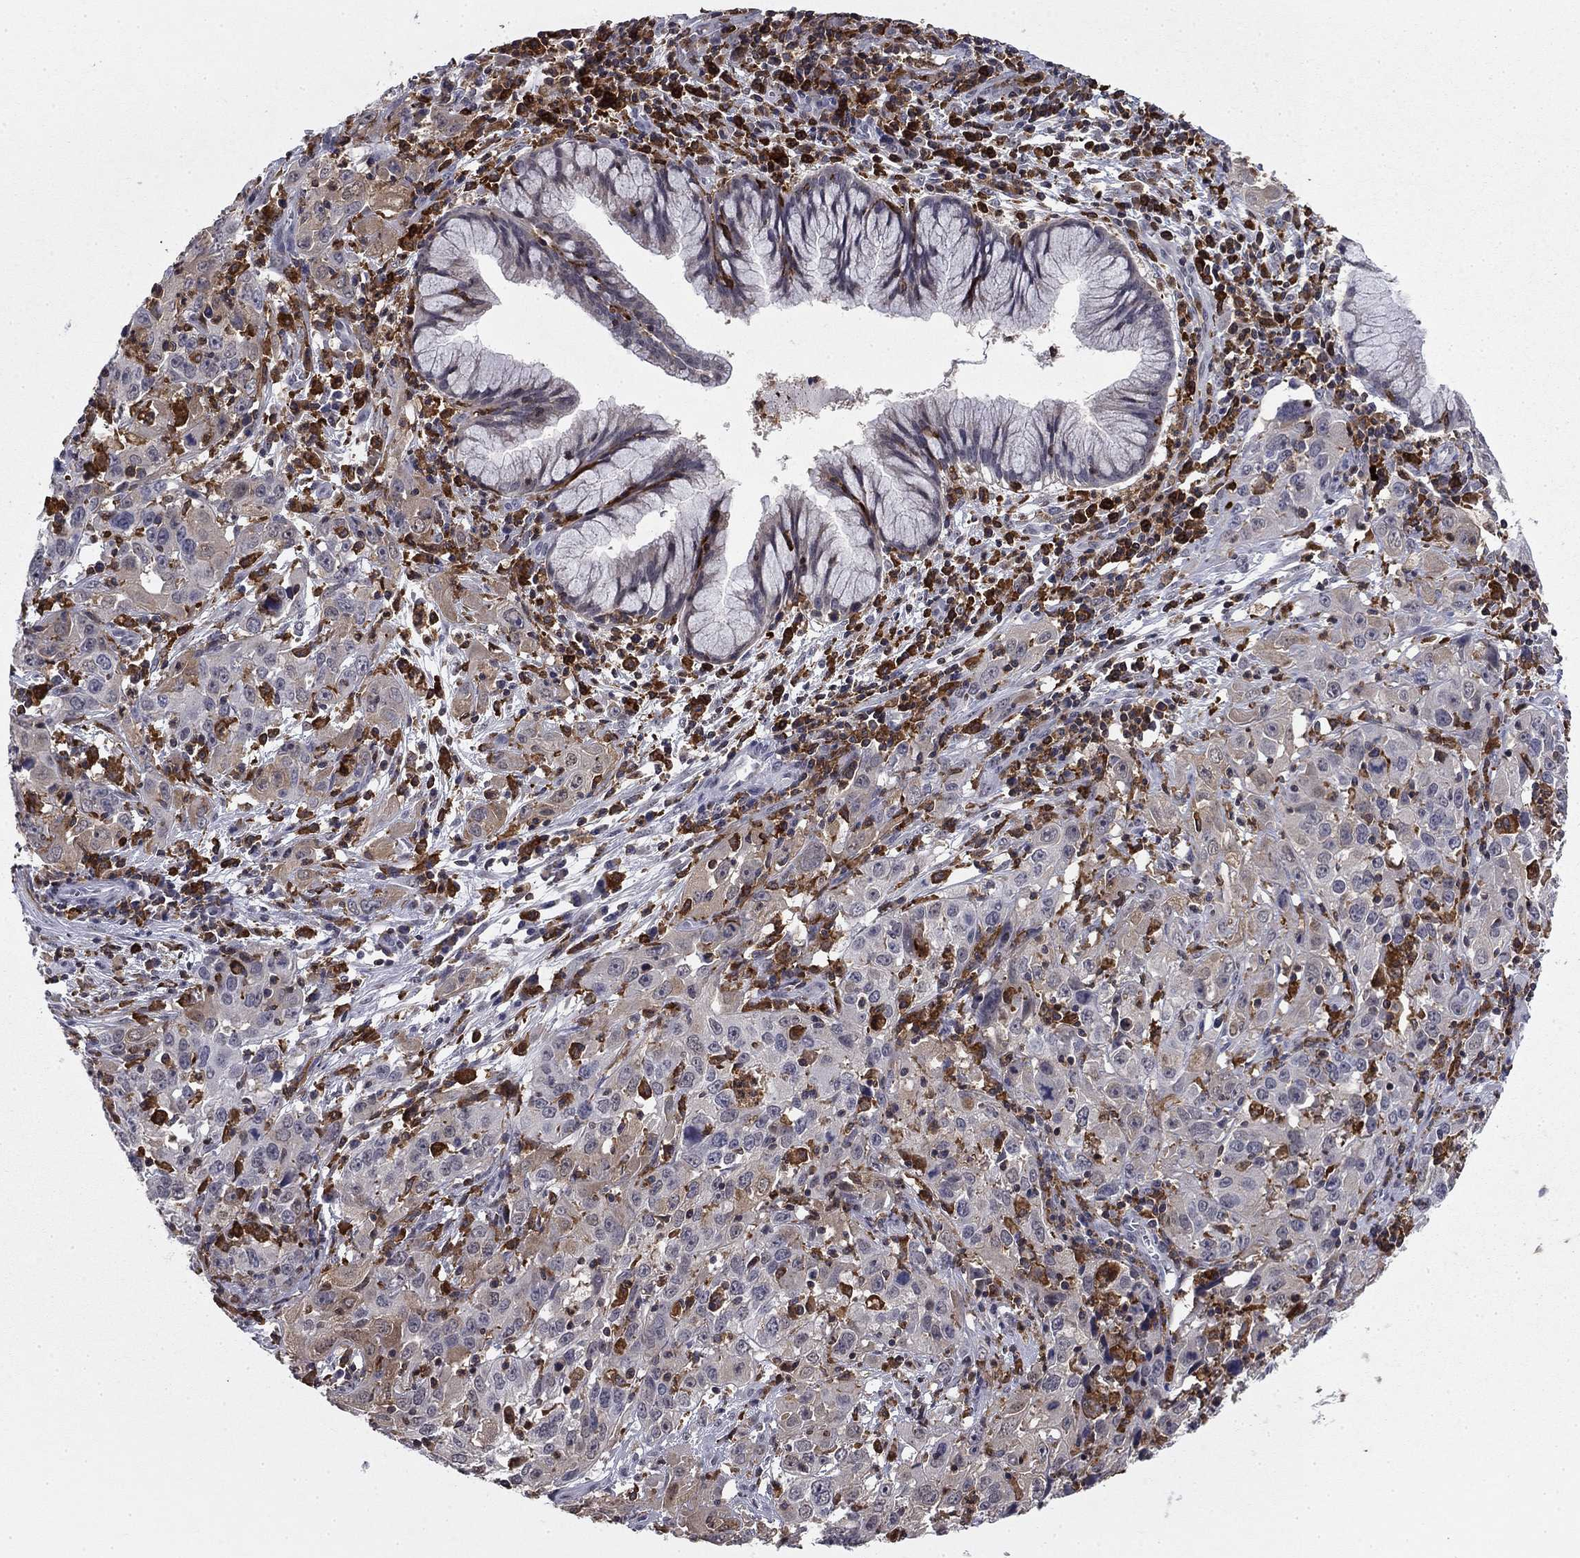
{"staining": {"intensity": "weak", "quantity": "<25%", "location": "cytoplasmic/membranous"}, "tissue": "cervical cancer", "cell_type": "Tumor cells", "image_type": "cancer", "snomed": [{"axis": "morphology", "description": "Squamous cell carcinoma, NOS"}, {"axis": "topography", "description": "Cervix"}], "caption": "IHC histopathology image of human squamous cell carcinoma (cervical) stained for a protein (brown), which displays no staining in tumor cells.", "gene": "PLCB2", "patient": {"sex": "female", "age": 32}}